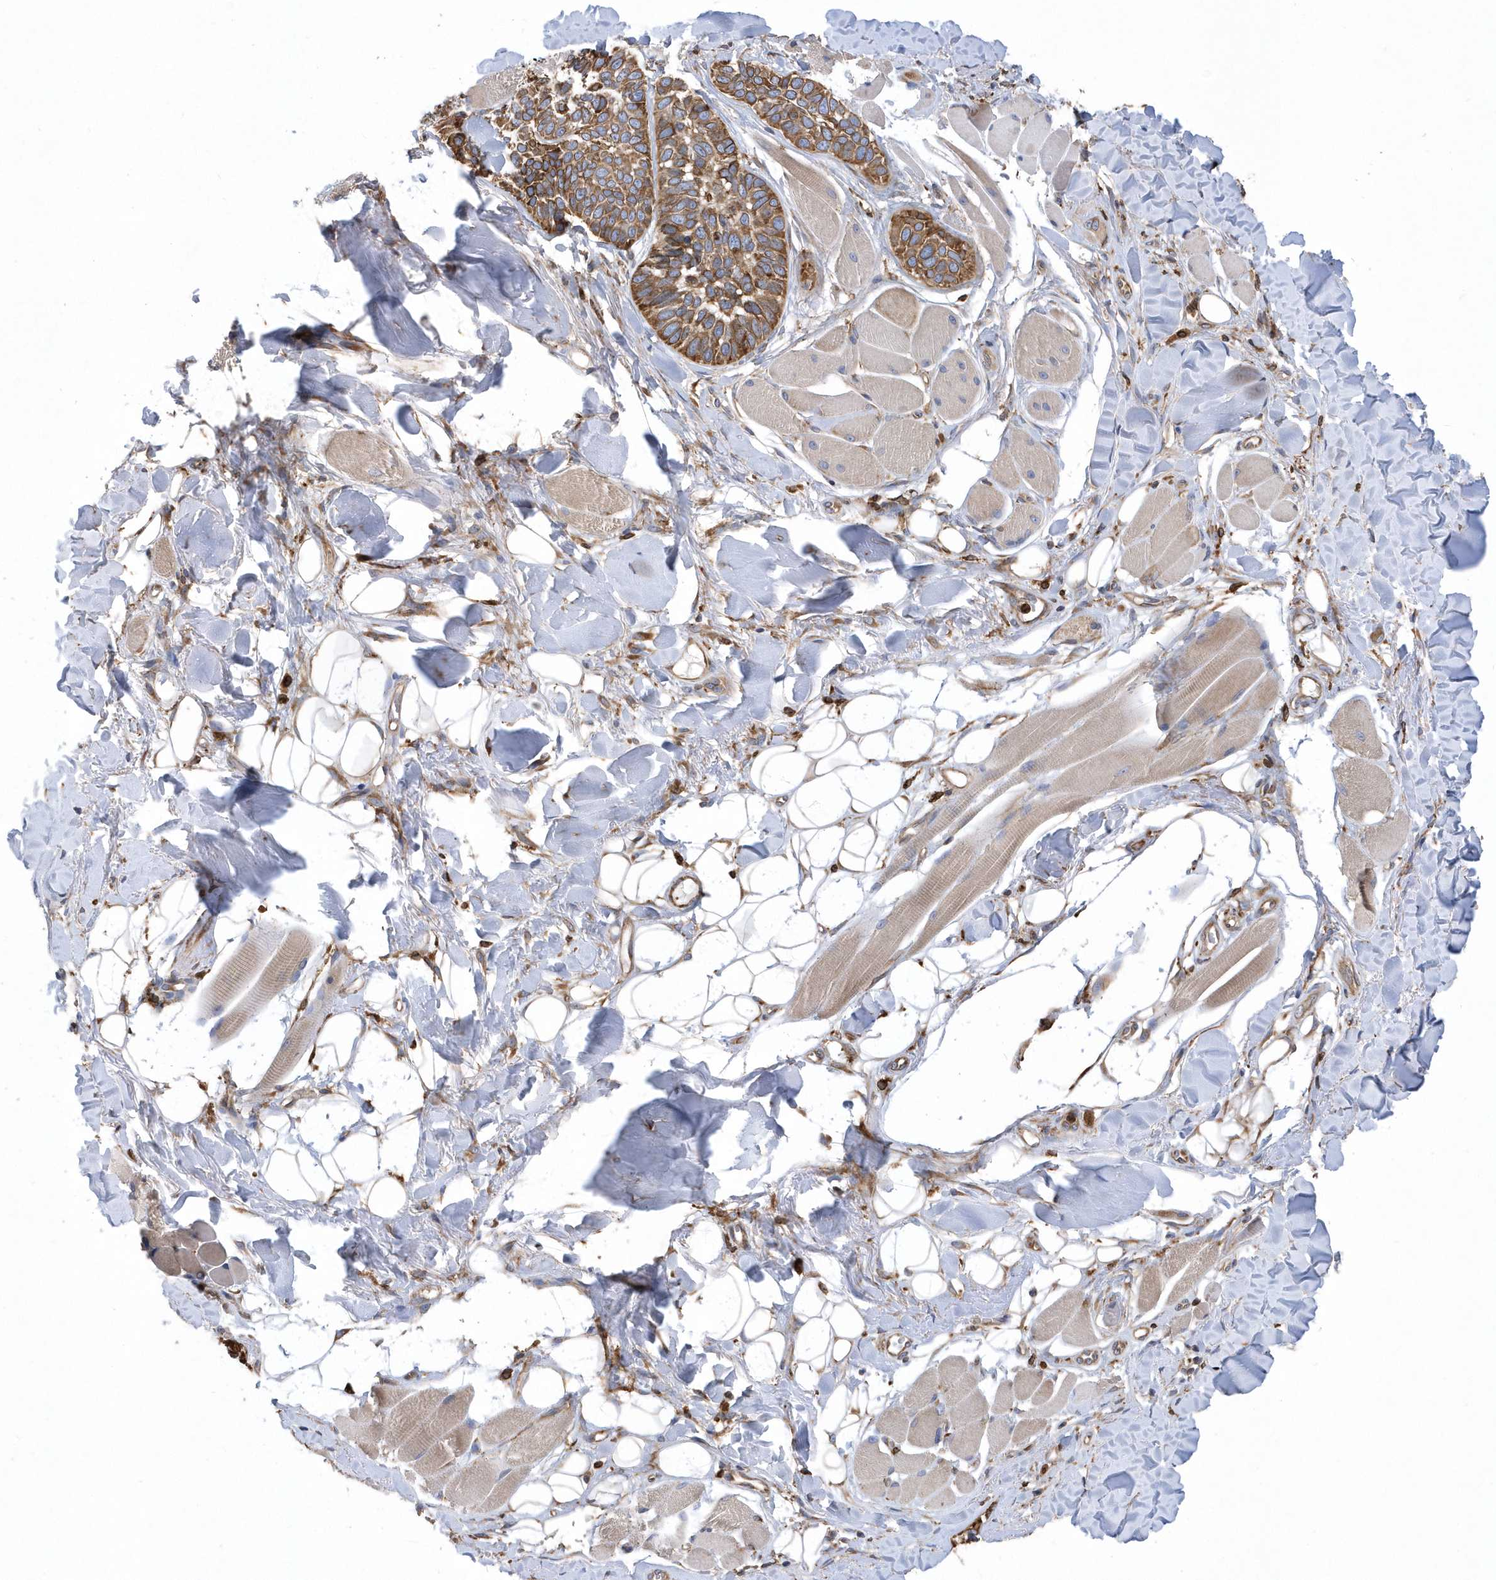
{"staining": {"intensity": "strong", "quantity": ">75%", "location": "cytoplasmic/membranous"}, "tissue": "skin cancer", "cell_type": "Tumor cells", "image_type": "cancer", "snomed": [{"axis": "morphology", "description": "Basal cell carcinoma"}, {"axis": "topography", "description": "Skin"}], "caption": "This histopathology image demonstrates immunohistochemistry (IHC) staining of basal cell carcinoma (skin), with high strong cytoplasmic/membranous expression in approximately >75% of tumor cells.", "gene": "VAMP7", "patient": {"sex": "male", "age": 62}}